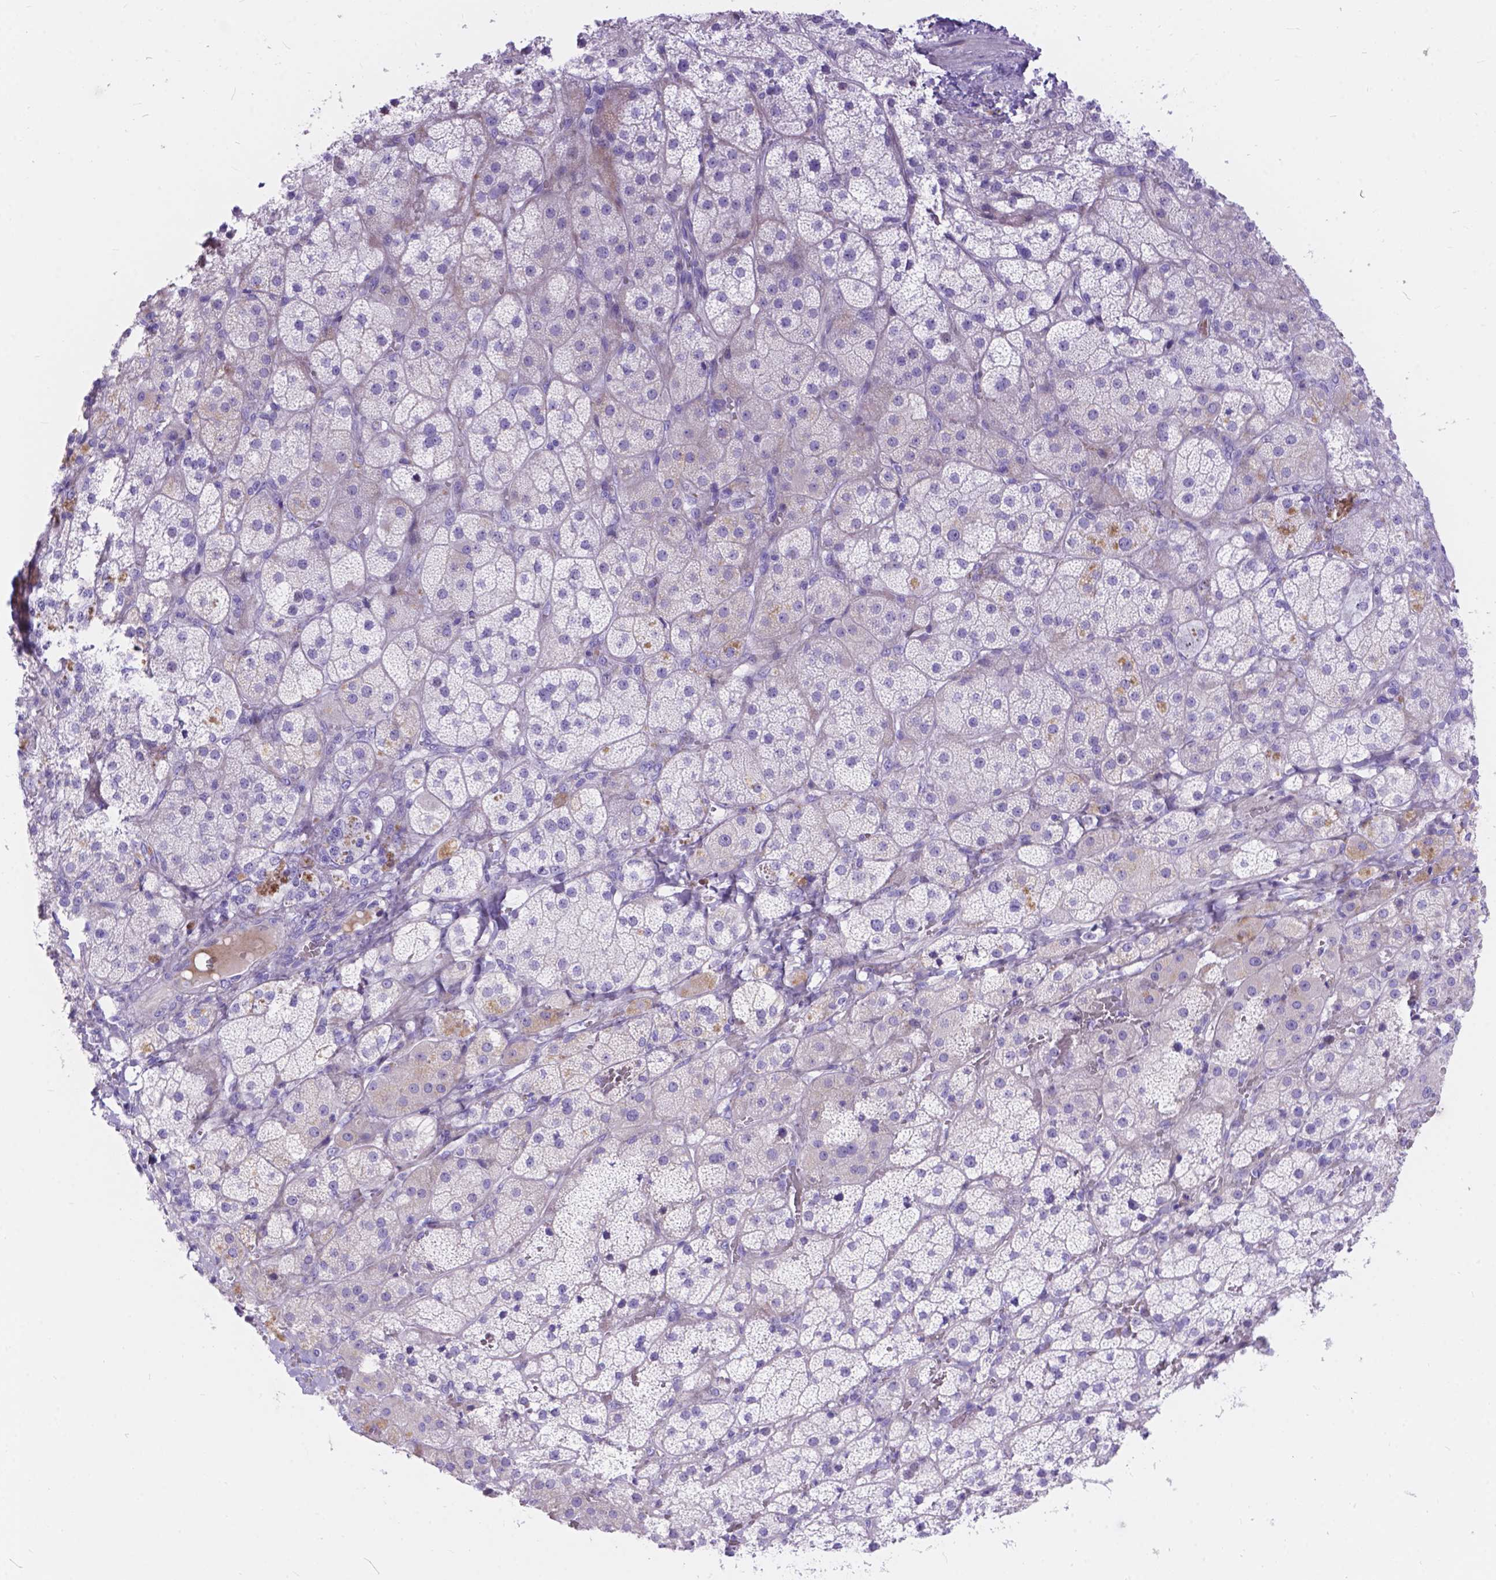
{"staining": {"intensity": "weak", "quantity": "<25%", "location": "cytoplasmic/membranous"}, "tissue": "adrenal gland", "cell_type": "Glandular cells", "image_type": "normal", "snomed": [{"axis": "morphology", "description": "Normal tissue, NOS"}, {"axis": "topography", "description": "Adrenal gland"}], "caption": "Human adrenal gland stained for a protein using immunohistochemistry displays no expression in glandular cells.", "gene": "KLHL10", "patient": {"sex": "male", "age": 57}}